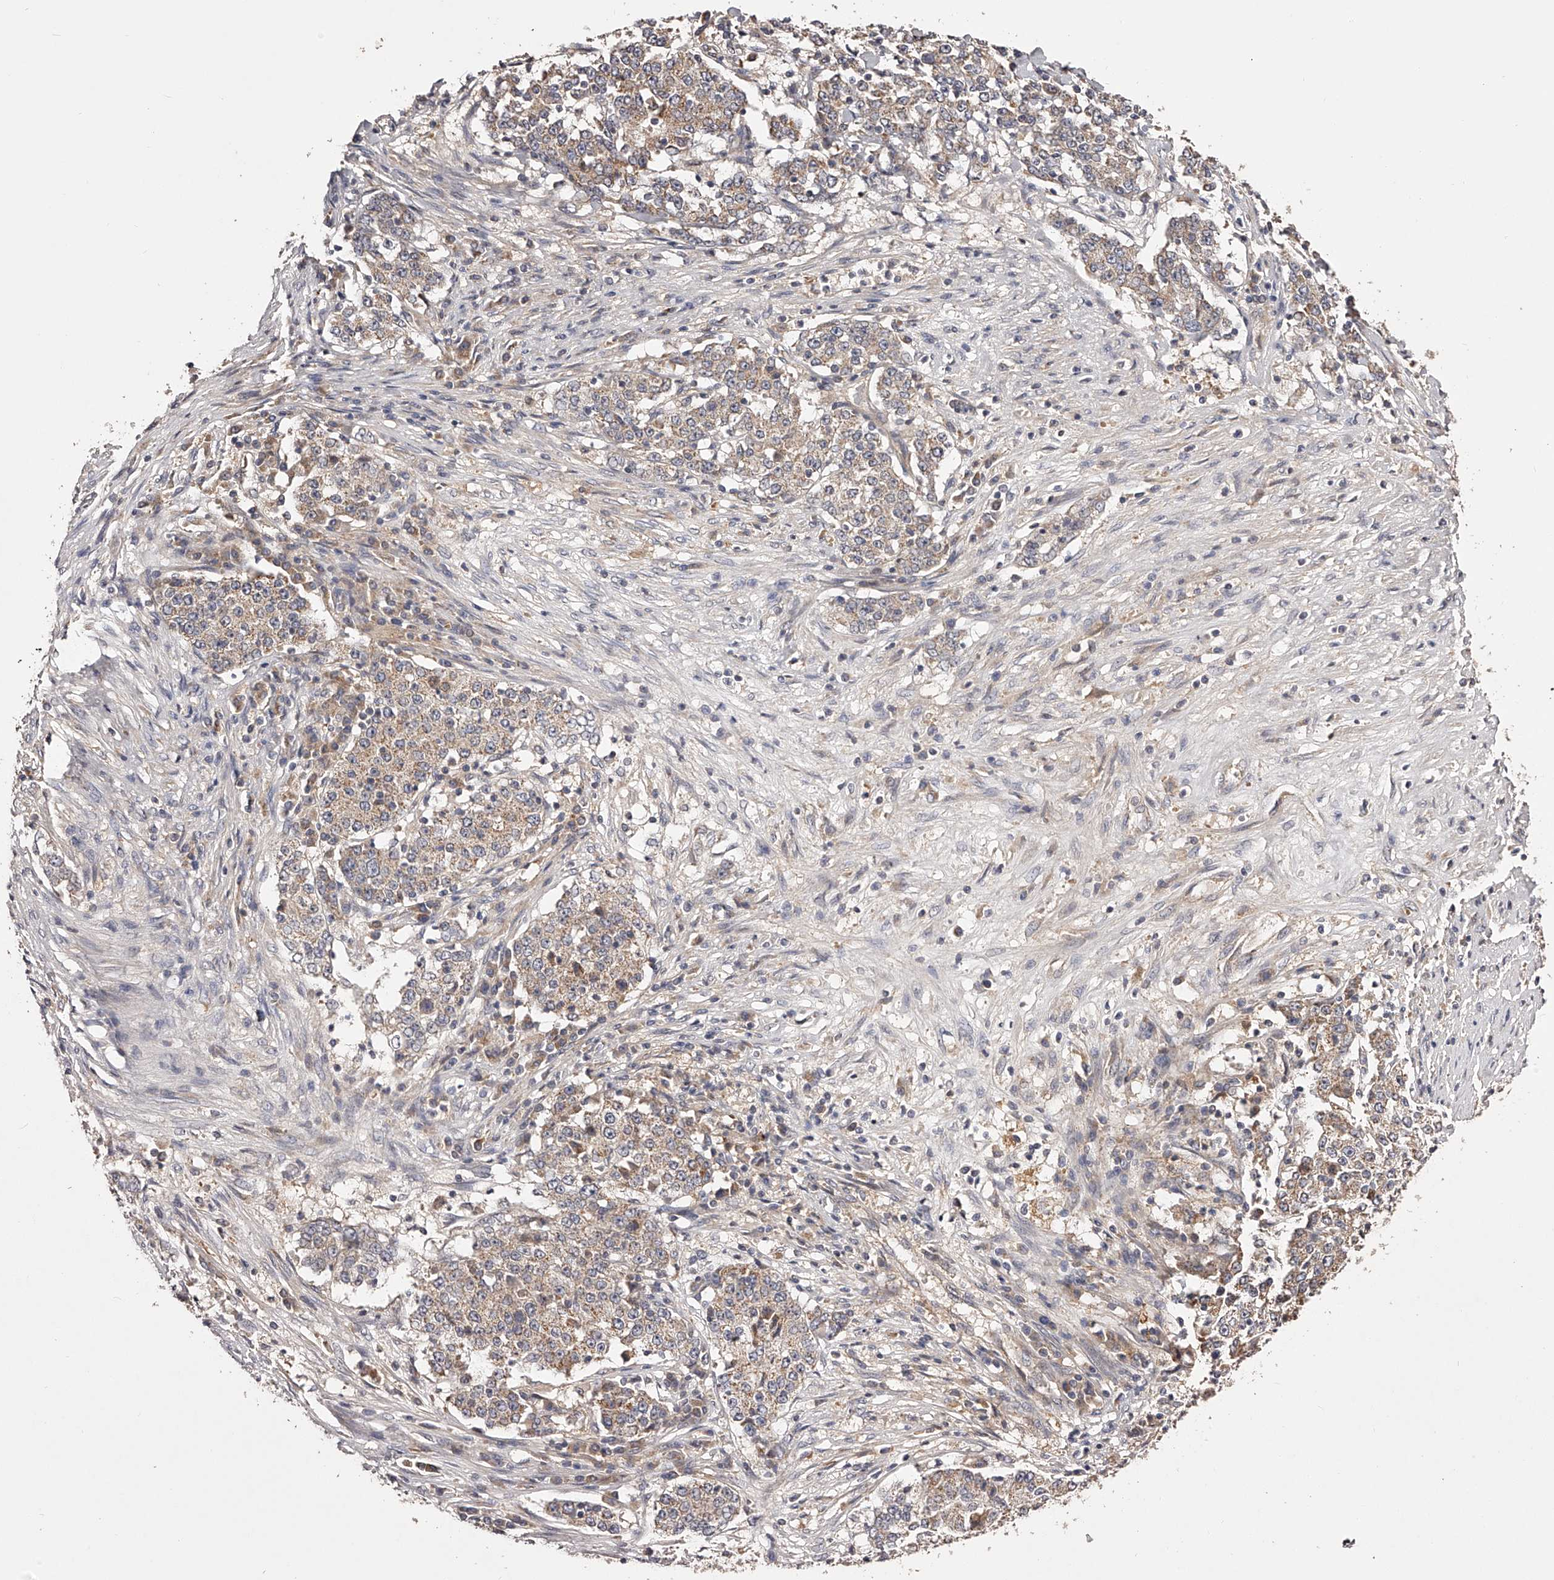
{"staining": {"intensity": "moderate", "quantity": ">75%", "location": "cytoplasmic/membranous"}, "tissue": "stomach cancer", "cell_type": "Tumor cells", "image_type": "cancer", "snomed": [{"axis": "morphology", "description": "Adenocarcinoma, NOS"}, {"axis": "topography", "description": "Stomach"}], "caption": "Immunohistochemistry of human adenocarcinoma (stomach) reveals medium levels of moderate cytoplasmic/membranous expression in about >75% of tumor cells. The staining is performed using DAB brown chromogen to label protein expression. The nuclei are counter-stained blue using hematoxylin.", "gene": "ODF2L", "patient": {"sex": "male", "age": 59}}